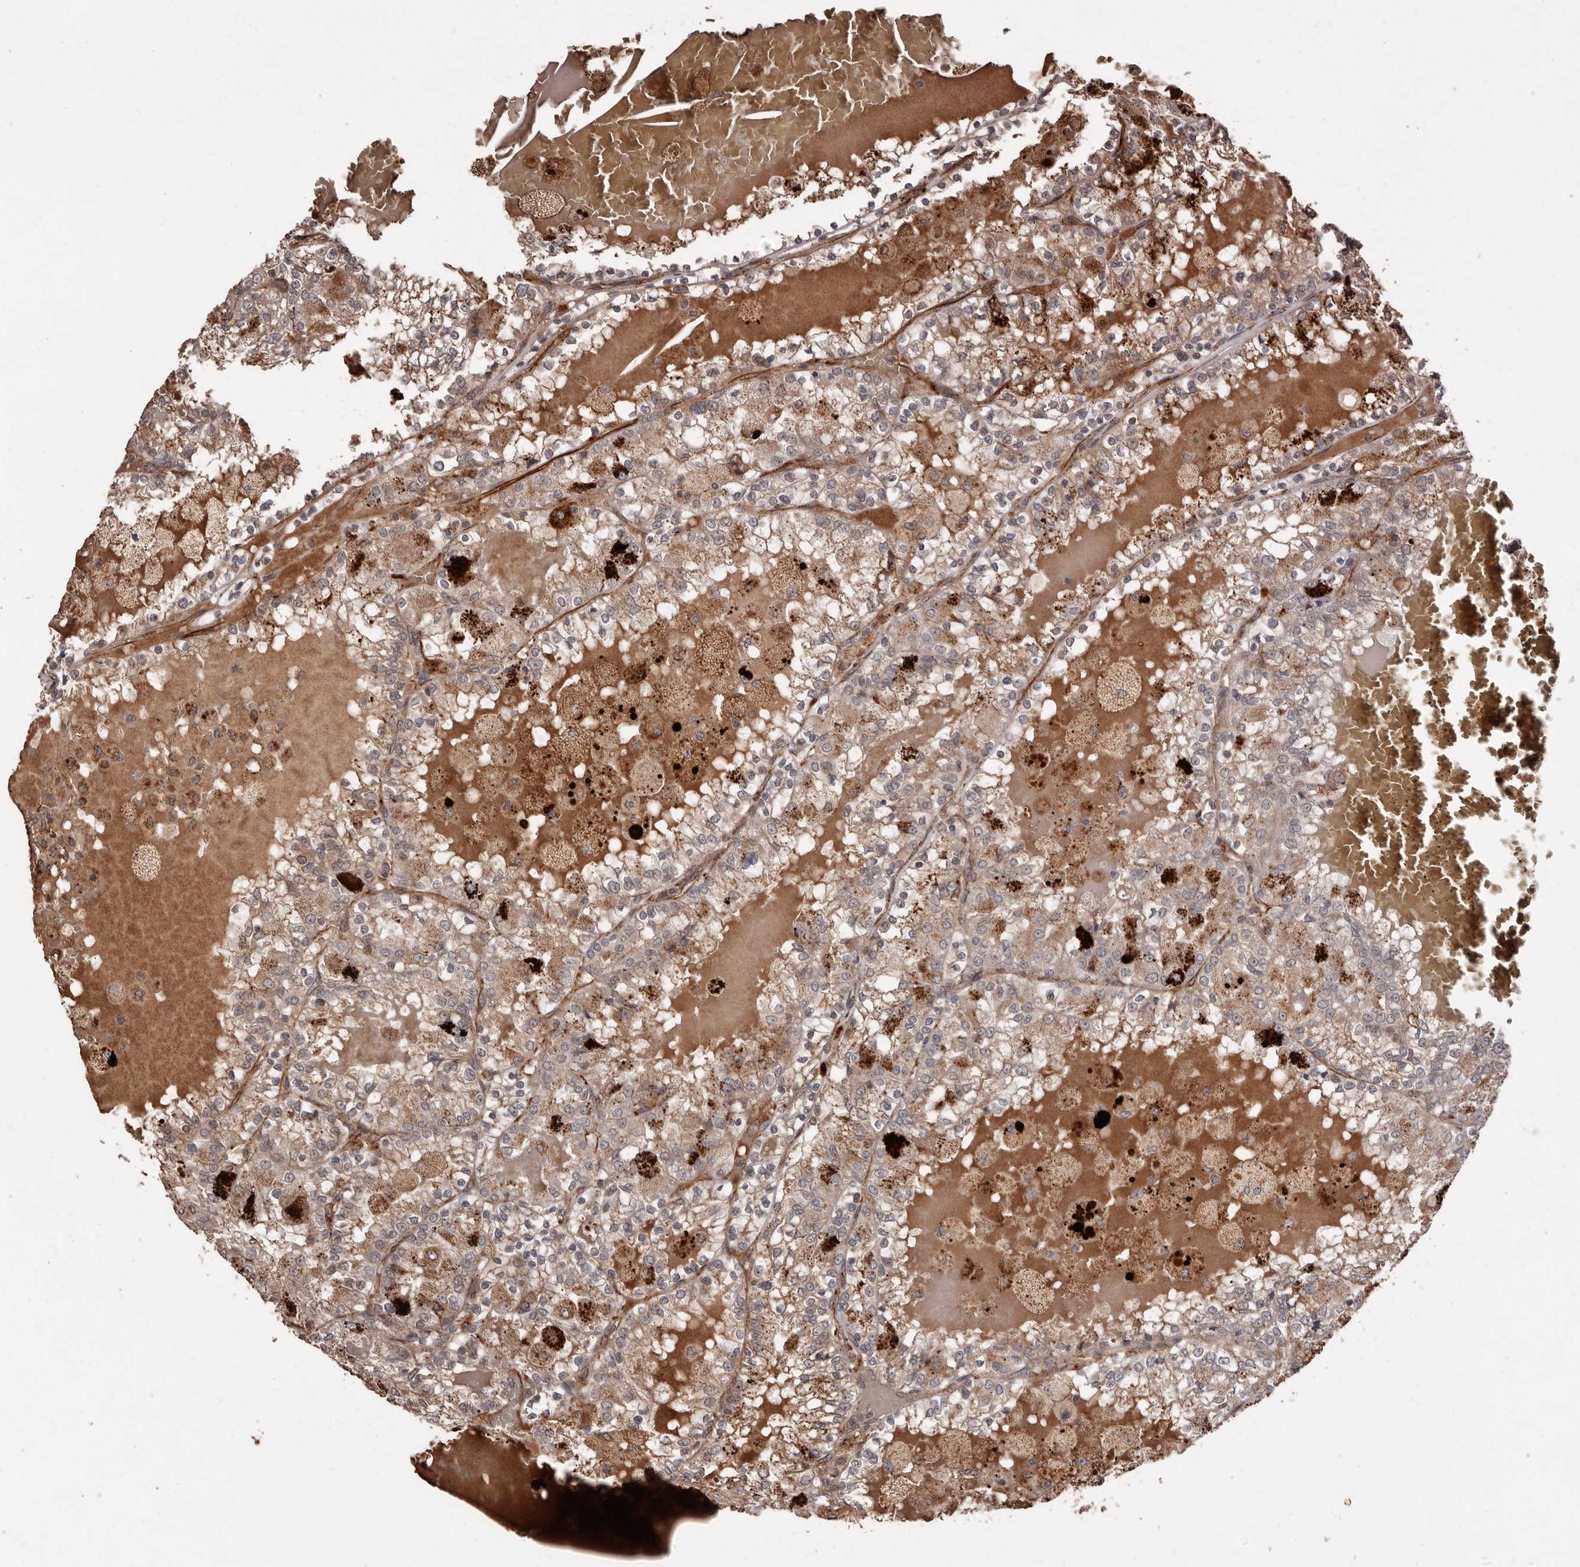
{"staining": {"intensity": "weak", "quantity": ">75%", "location": "cytoplasmic/membranous"}, "tissue": "renal cancer", "cell_type": "Tumor cells", "image_type": "cancer", "snomed": [{"axis": "morphology", "description": "Adenocarcinoma, NOS"}, {"axis": "topography", "description": "Kidney"}], "caption": "Brown immunohistochemical staining in human renal cancer shows weak cytoplasmic/membranous staining in about >75% of tumor cells.", "gene": "BRAT1", "patient": {"sex": "female", "age": 56}}